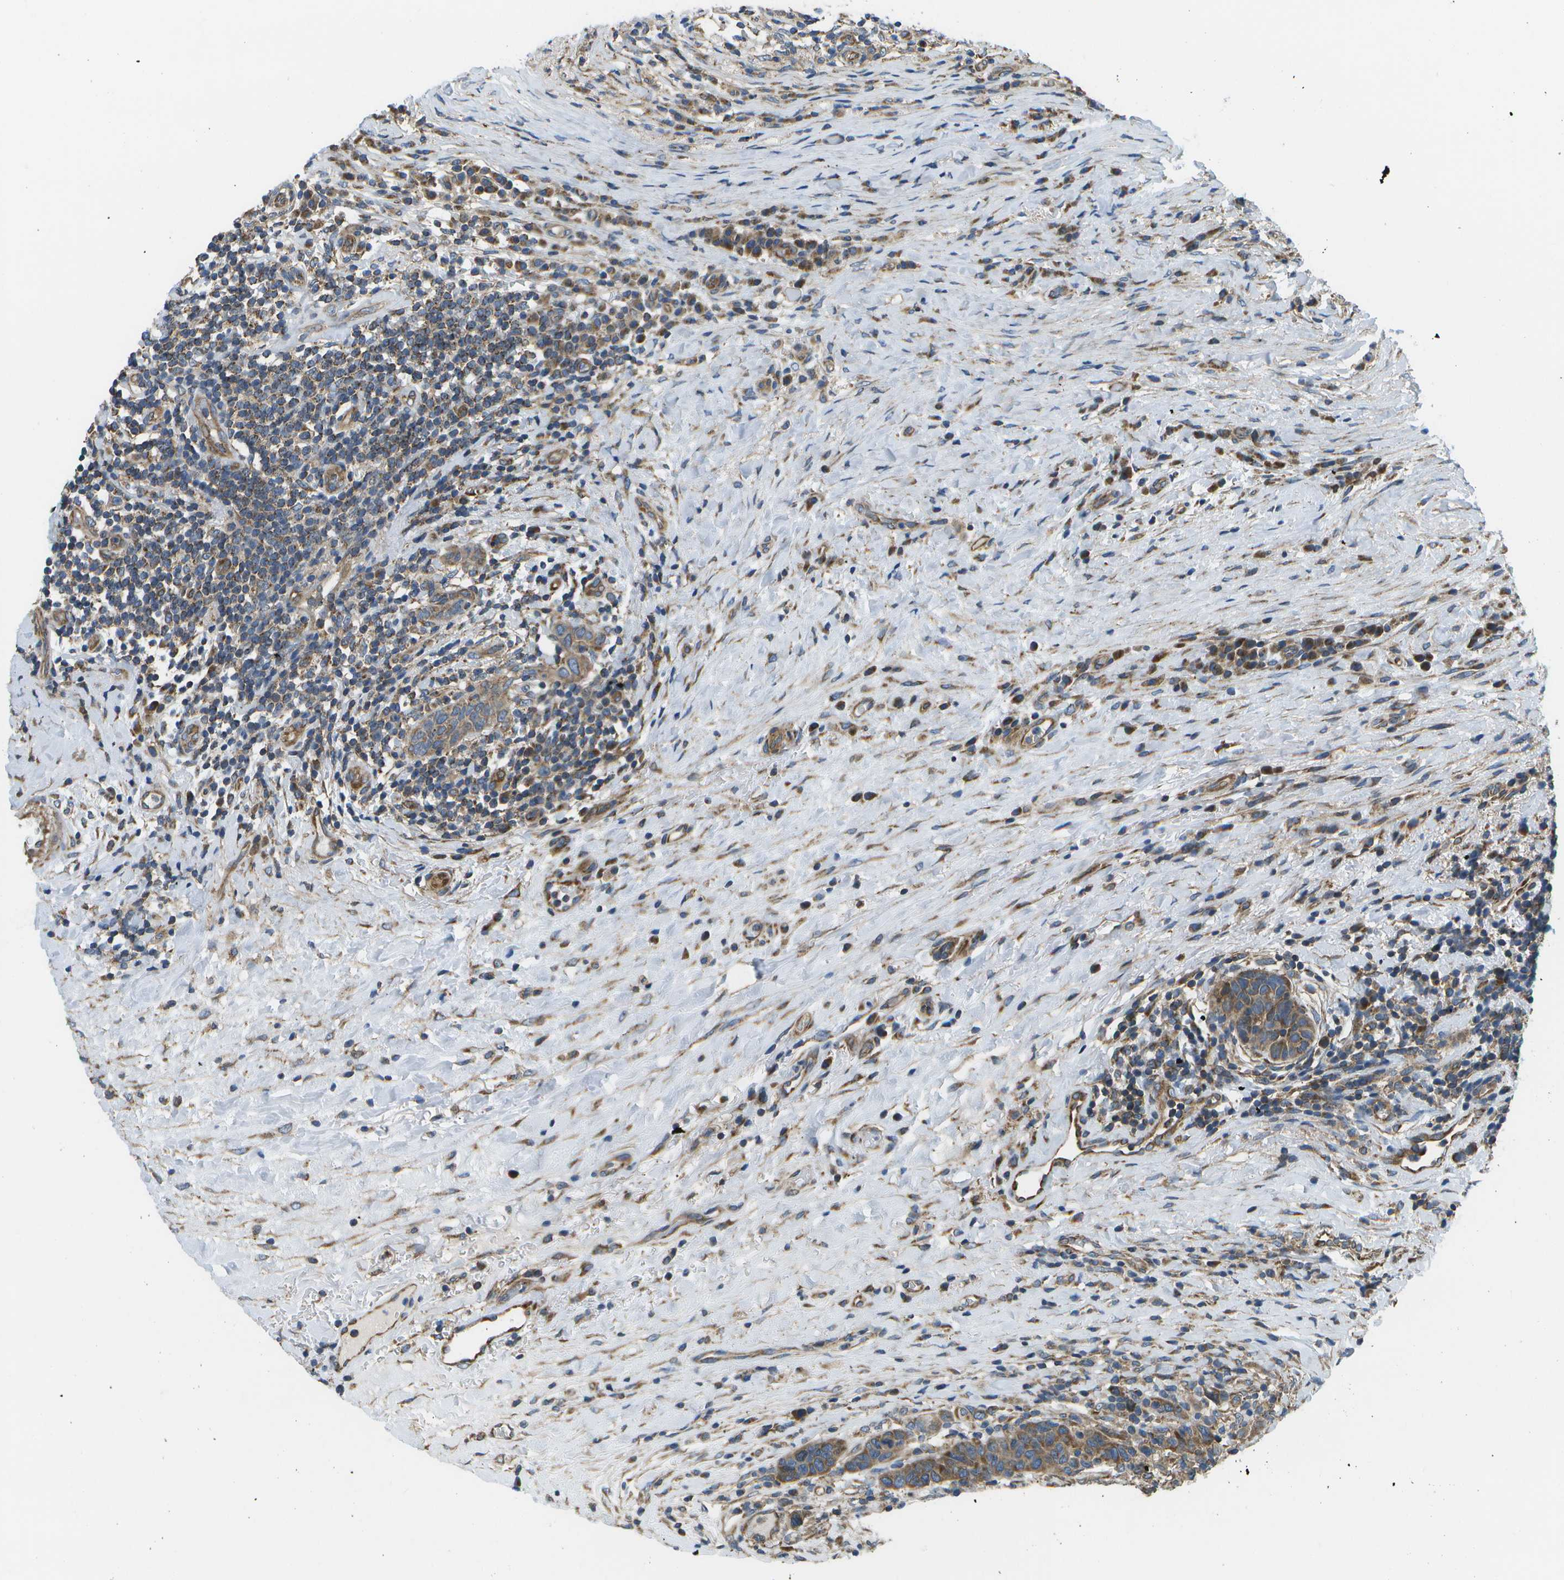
{"staining": {"intensity": "moderate", "quantity": ">75%", "location": "cytoplasmic/membranous"}, "tissue": "breast cancer", "cell_type": "Tumor cells", "image_type": "cancer", "snomed": [{"axis": "morphology", "description": "Duct carcinoma"}, {"axis": "topography", "description": "Breast"}], "caption": "Immunohistochemical staining of invasive ductal carcinoma (breast) demonstrates medium levels of moderate cytoplasmic/membranous positivity in approximately >75% of tumor cells. The staining was performed using DAB, with brown indicating positive protein expression. Nuclei are stained blue with hematoxylin.", "gene": "MVK", "patient": {"sex": "female", "age": 50}}